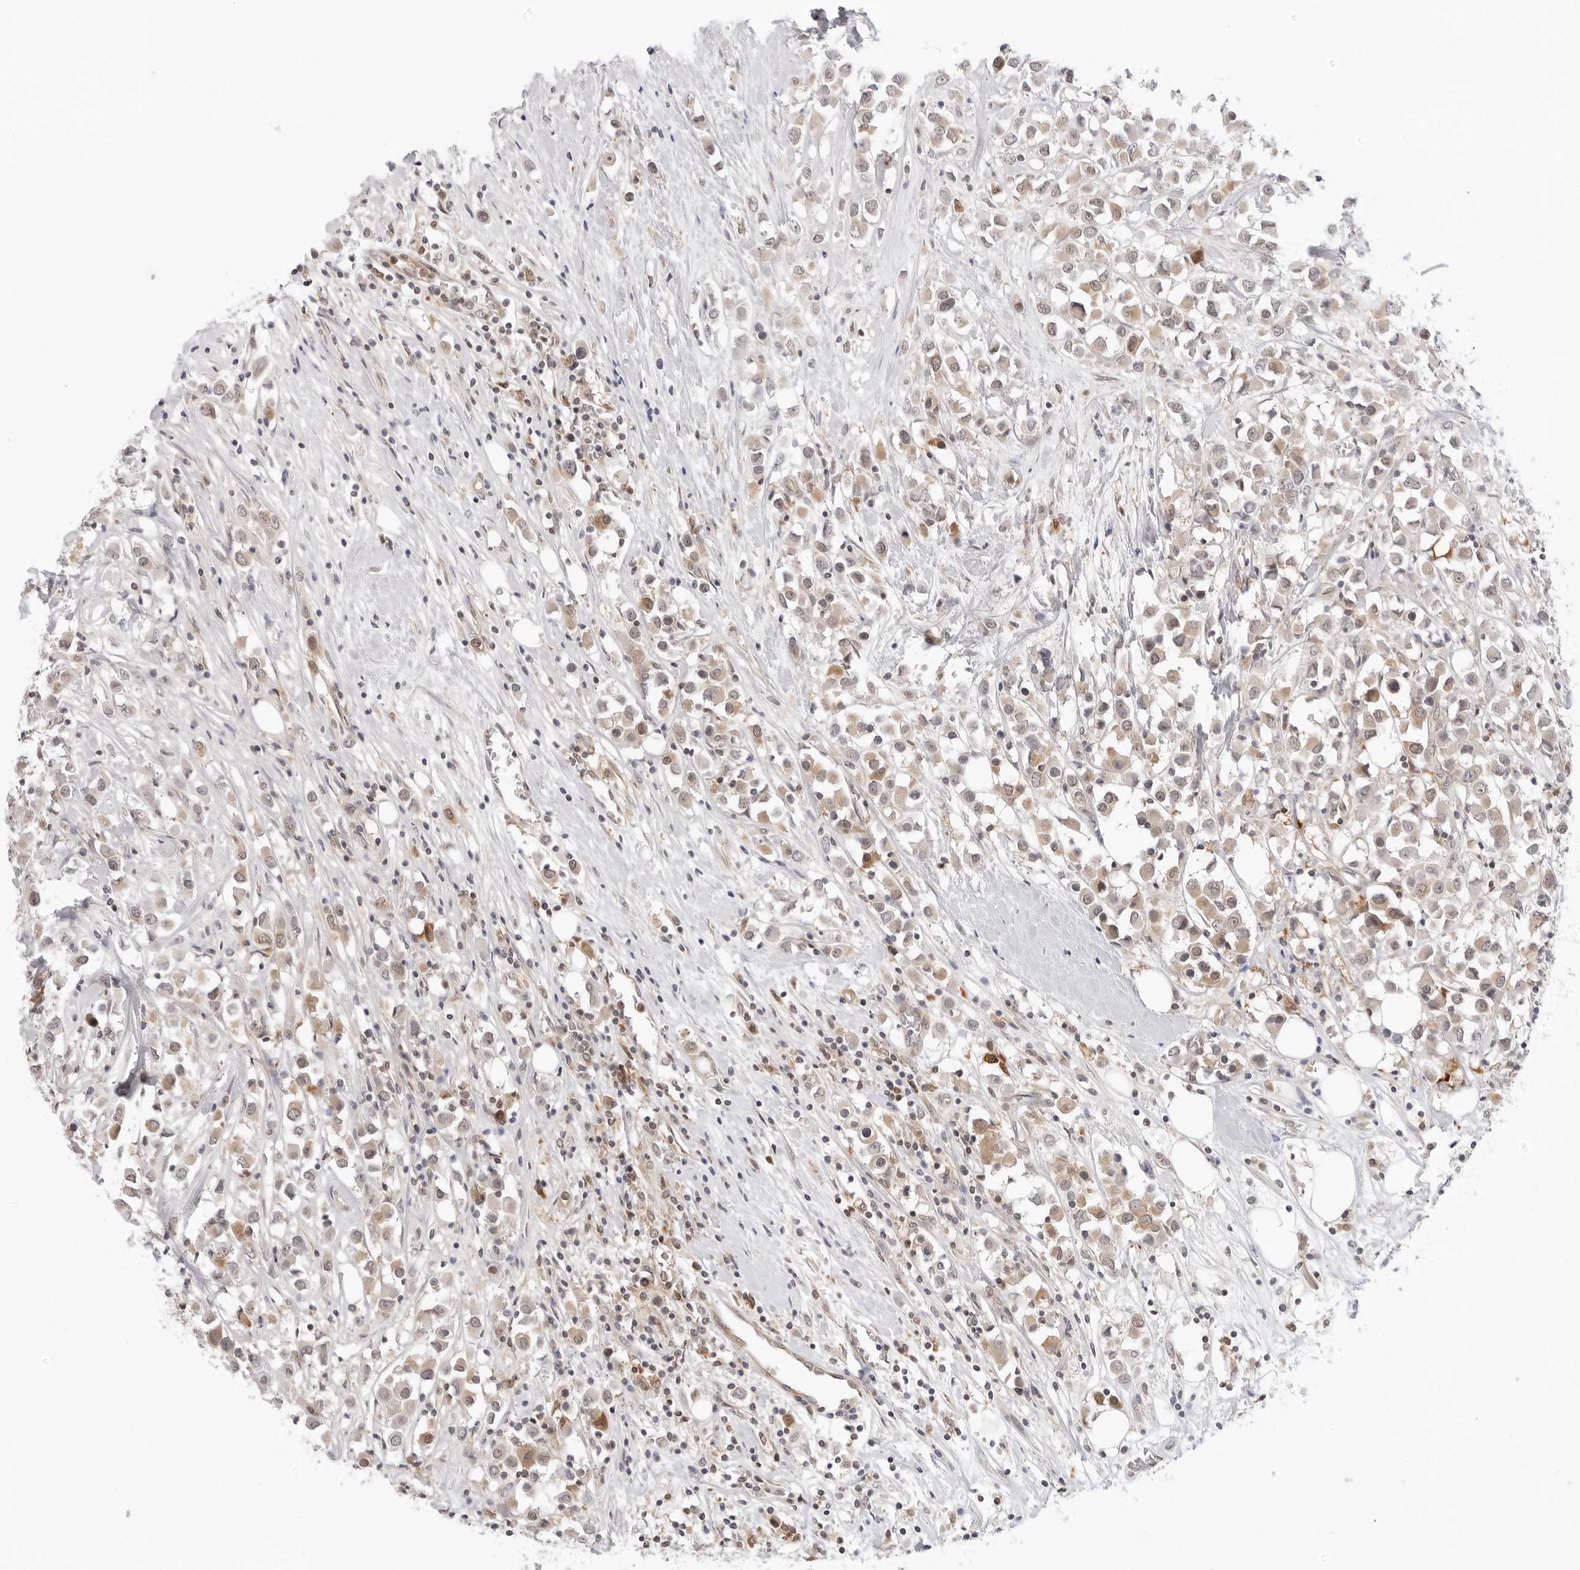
{"staining": {"intensity": "weak", "quantity": "25%-75%", "location": "cytoplasmic/membranous"}, "tissue": "breast cancer", "cell_type": "Tumor cells", "image_type": "cancer", "snomed": [{"axis": "morphology", "description": "Duct carcinoma"}, {"axis": "topography", "description": "Breast"}], "caption": "IHC photomicrograph of human breast infiltrating ductal carcinoma stained for a protein (brown), which exhibits low levels of weak cytoplasmic/membranous staining in about 25%-75% of tumor cells.", "gene": "NUDC", "patient": {"sex": "female", "age": 61}}